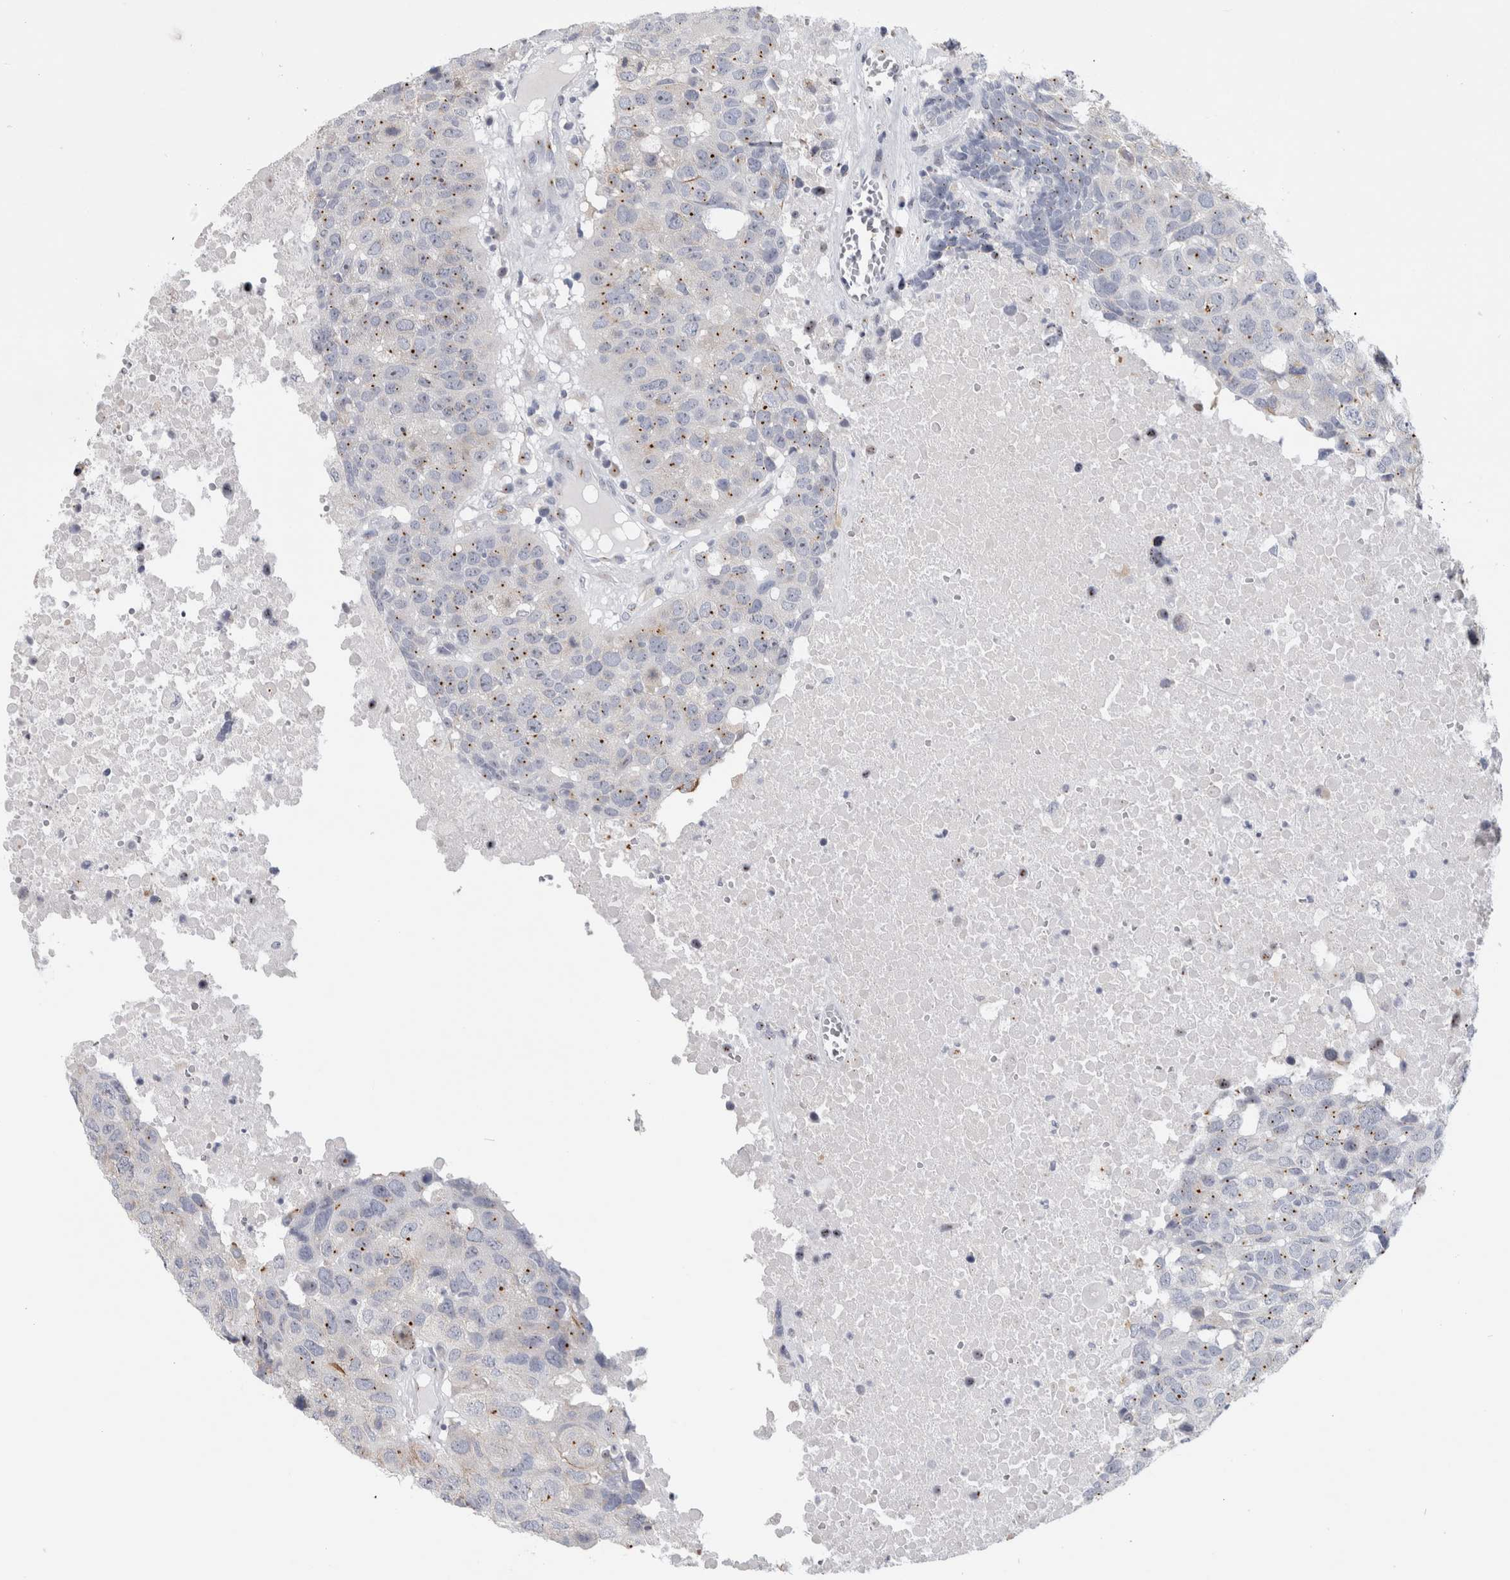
{"staining": {"intensity": "negative", "quantity": "none", "location": "none"}, "tissue": "head and neck cancer", "cell_type": "Tumor cells", "image_type": "cancer", "snomed": [{"axis": "morphology", "description": "Squamous cell carcinoma, NOS"}, {"axis": "topography", "description": "Head-Neck"}], "caption": "IHC histopathology image of neoplastic tissue: head and neck cancer stained with DAB (3,3'-diaminobenzidine) reveals no significant protein staining in tumor cells.", "gene": "AKAP9", "patient": {"sex": "male", "age": 66}}